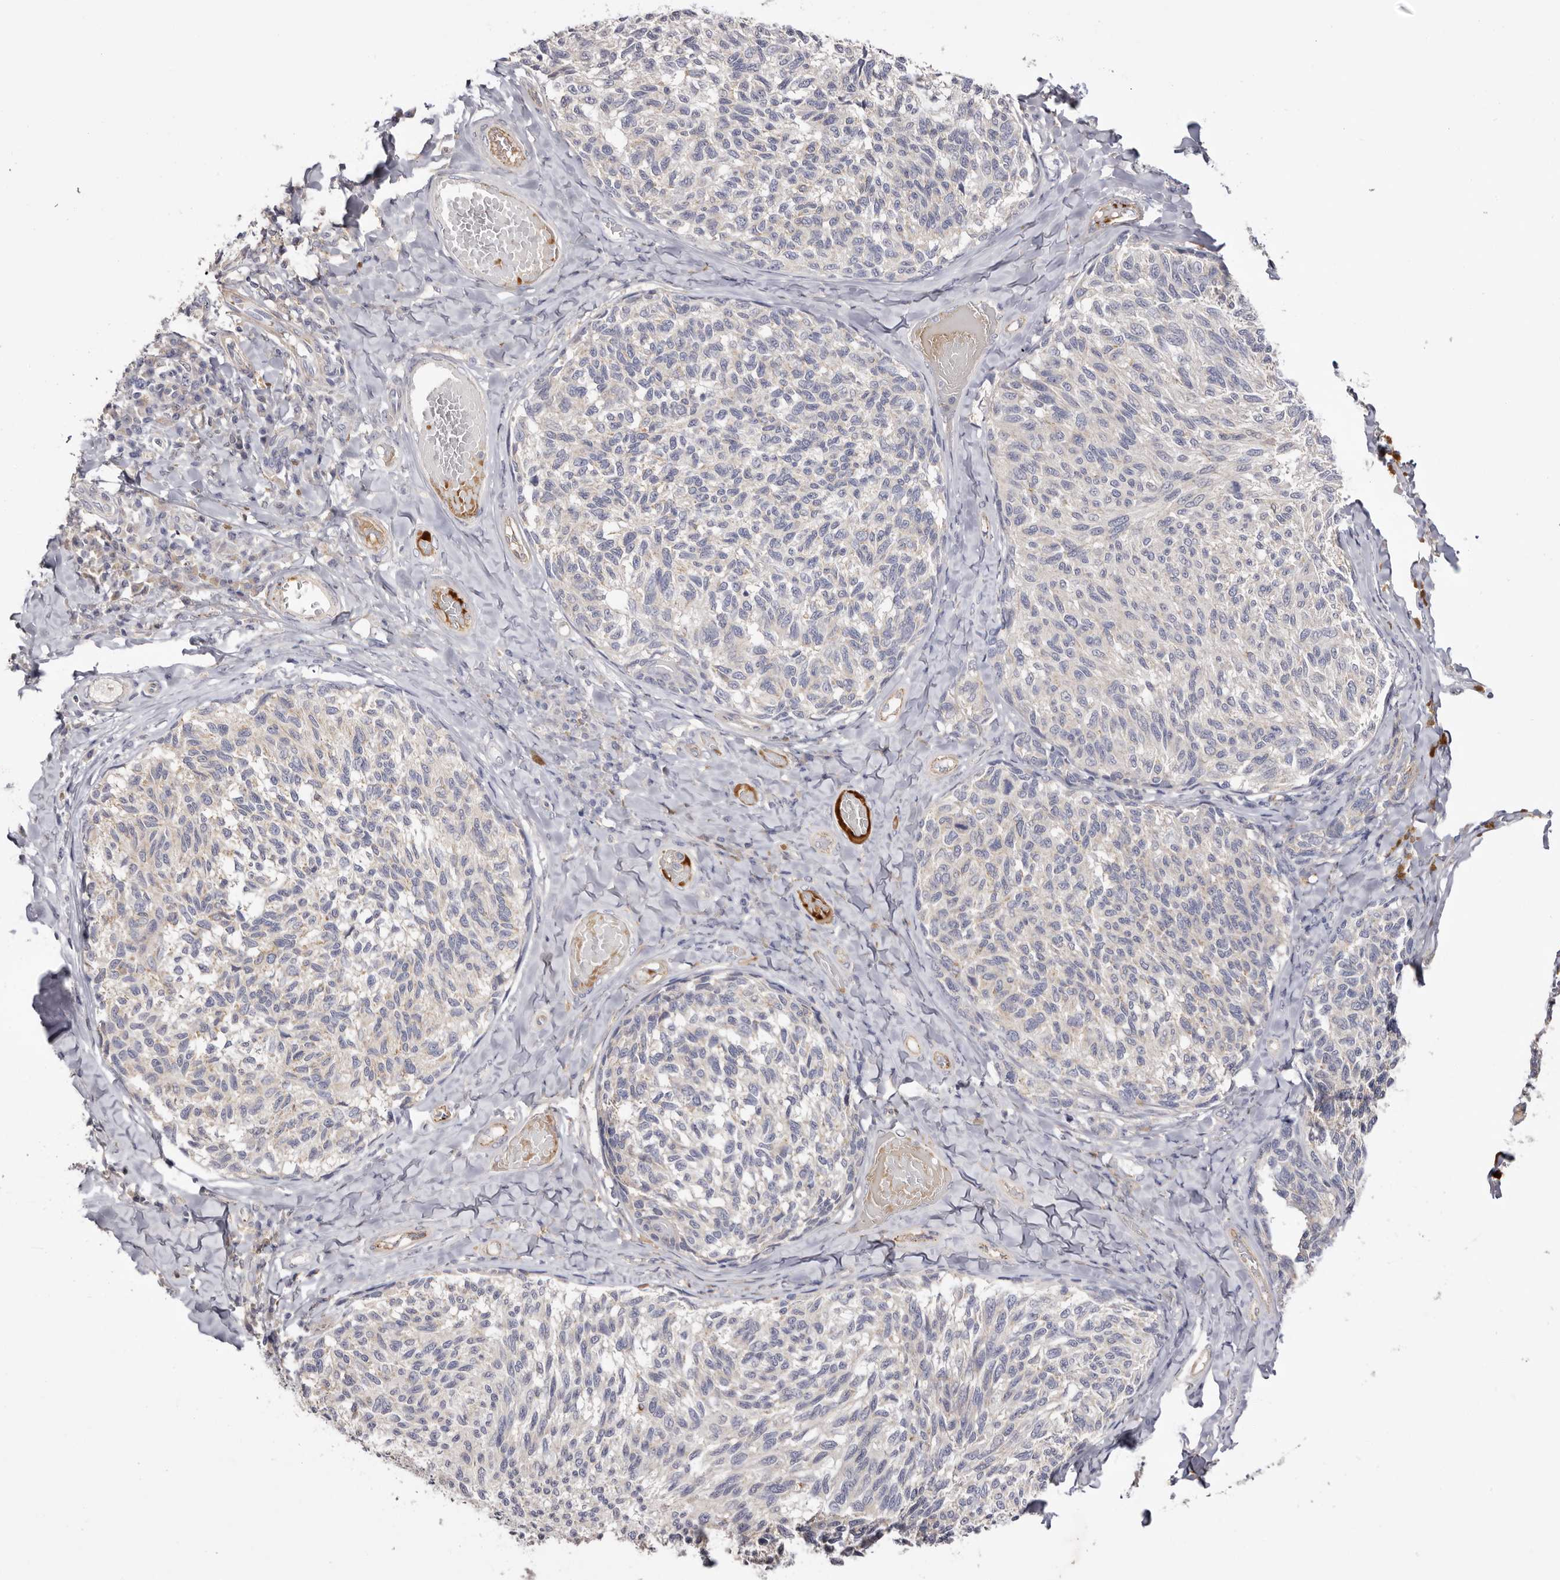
{"staining": {"intensity": "negative", "quantity": "none", "location": "none"}, "tissue": "melanoma", "cell_type": "Tumor cells", "image_type": "cancer", "snomed": [{"axis": "morphology", "description": "Malignant melanoma, NOS"}, {"axis": "topography", "description": "Skin"}], "caption": "Tumor cells are negative for brown protein staining in malignant melanoma.", "gene": "LMLN", "patient": {"sex": "female", "age": 73}}